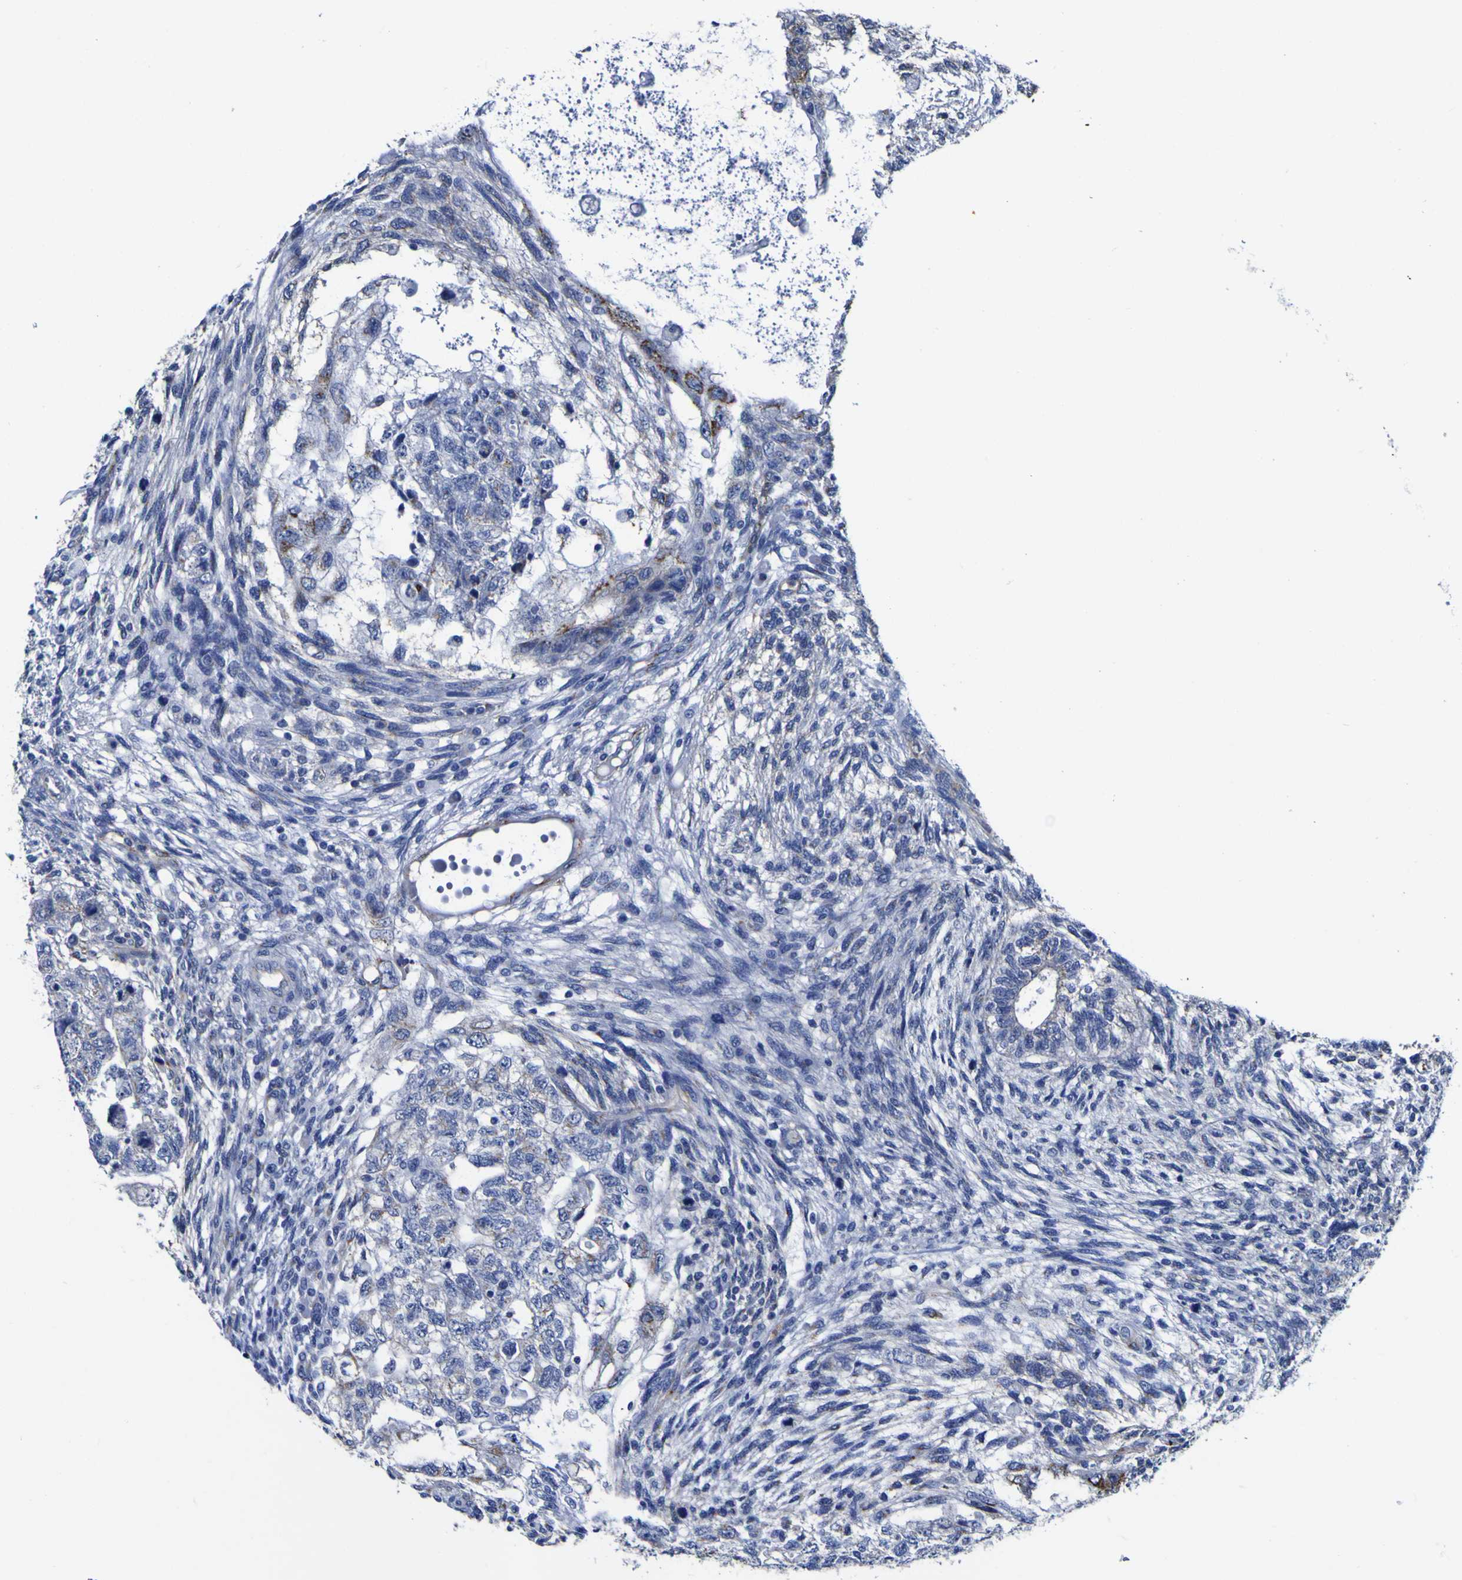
{"staining": {"intensity": "moderate", "quantity": "<25%", "location": "cytoplasmic/membranous"}, "tissue": "testis cancer", "cell_type": "Tumor cells", "image_type": "cancer", "snomed": [{"axis": "morphology", "description": "Normal tissue, NOS"}, {"axis": "morphology", "description": "Carcinoma, Embryonal, NOS"}, {"axis": "topography", "description": "Testis"}], "caption": "Immunohistochemistry photomicrograph of neoplastic tissue: human embryonal carcinoma (testis) stained using immunohistochemistry (IHC) shows low levels of moderate protein expression localized specifically in the cytoplasmic/membranous of tumor cells, appearing as a cytoplasmic/membranous brown color.", "gene": "GOLM1", "patient": {"sex": "male", "age": 36}}